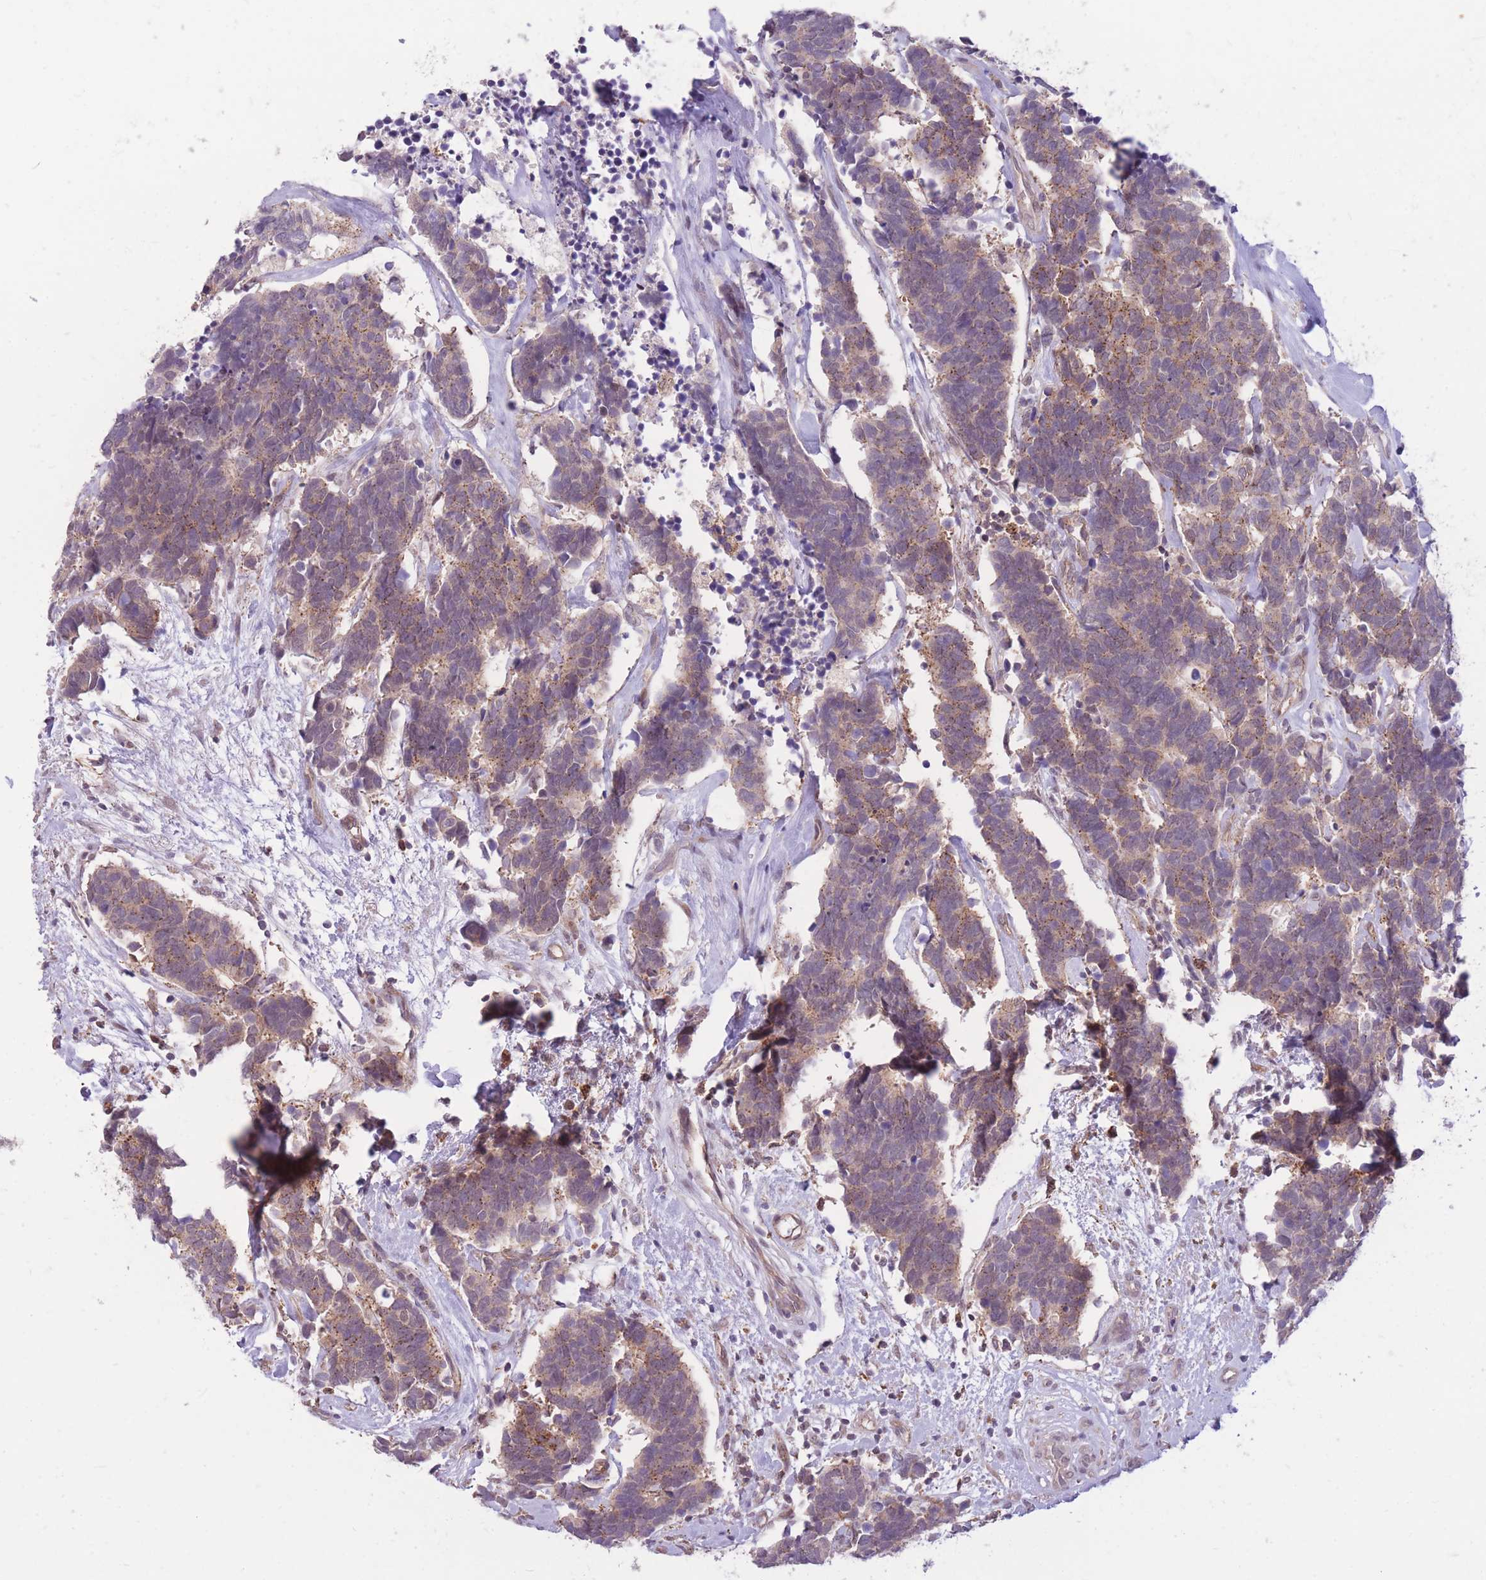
{"staining": {"intensity": "weak", "quantity": "25%-75%", "location": "cytoplasmic/membranous"}, "tissue": "carcinoid", "cell_type": "Tumor cells", "image_type": "cancer", "snomed": [{"axis": "morphology", "description": "Carcinoma, NOS"}, {"axis": "morphology", "description": "Carcinoid, malignant, NOS"}, {"axis": "topography", "description": "Urinary bladder"}], "caption": "This histopathology image exhibits carcinoma stained with immunohistochemistry to label a protein in brown. The cytoplasmic/membranous of tumor cells show weak positivity for the protein. Nuclei are counter-stained blue.", "gene": "TCF20", "patient": {"sex": "male", "age": 57}}